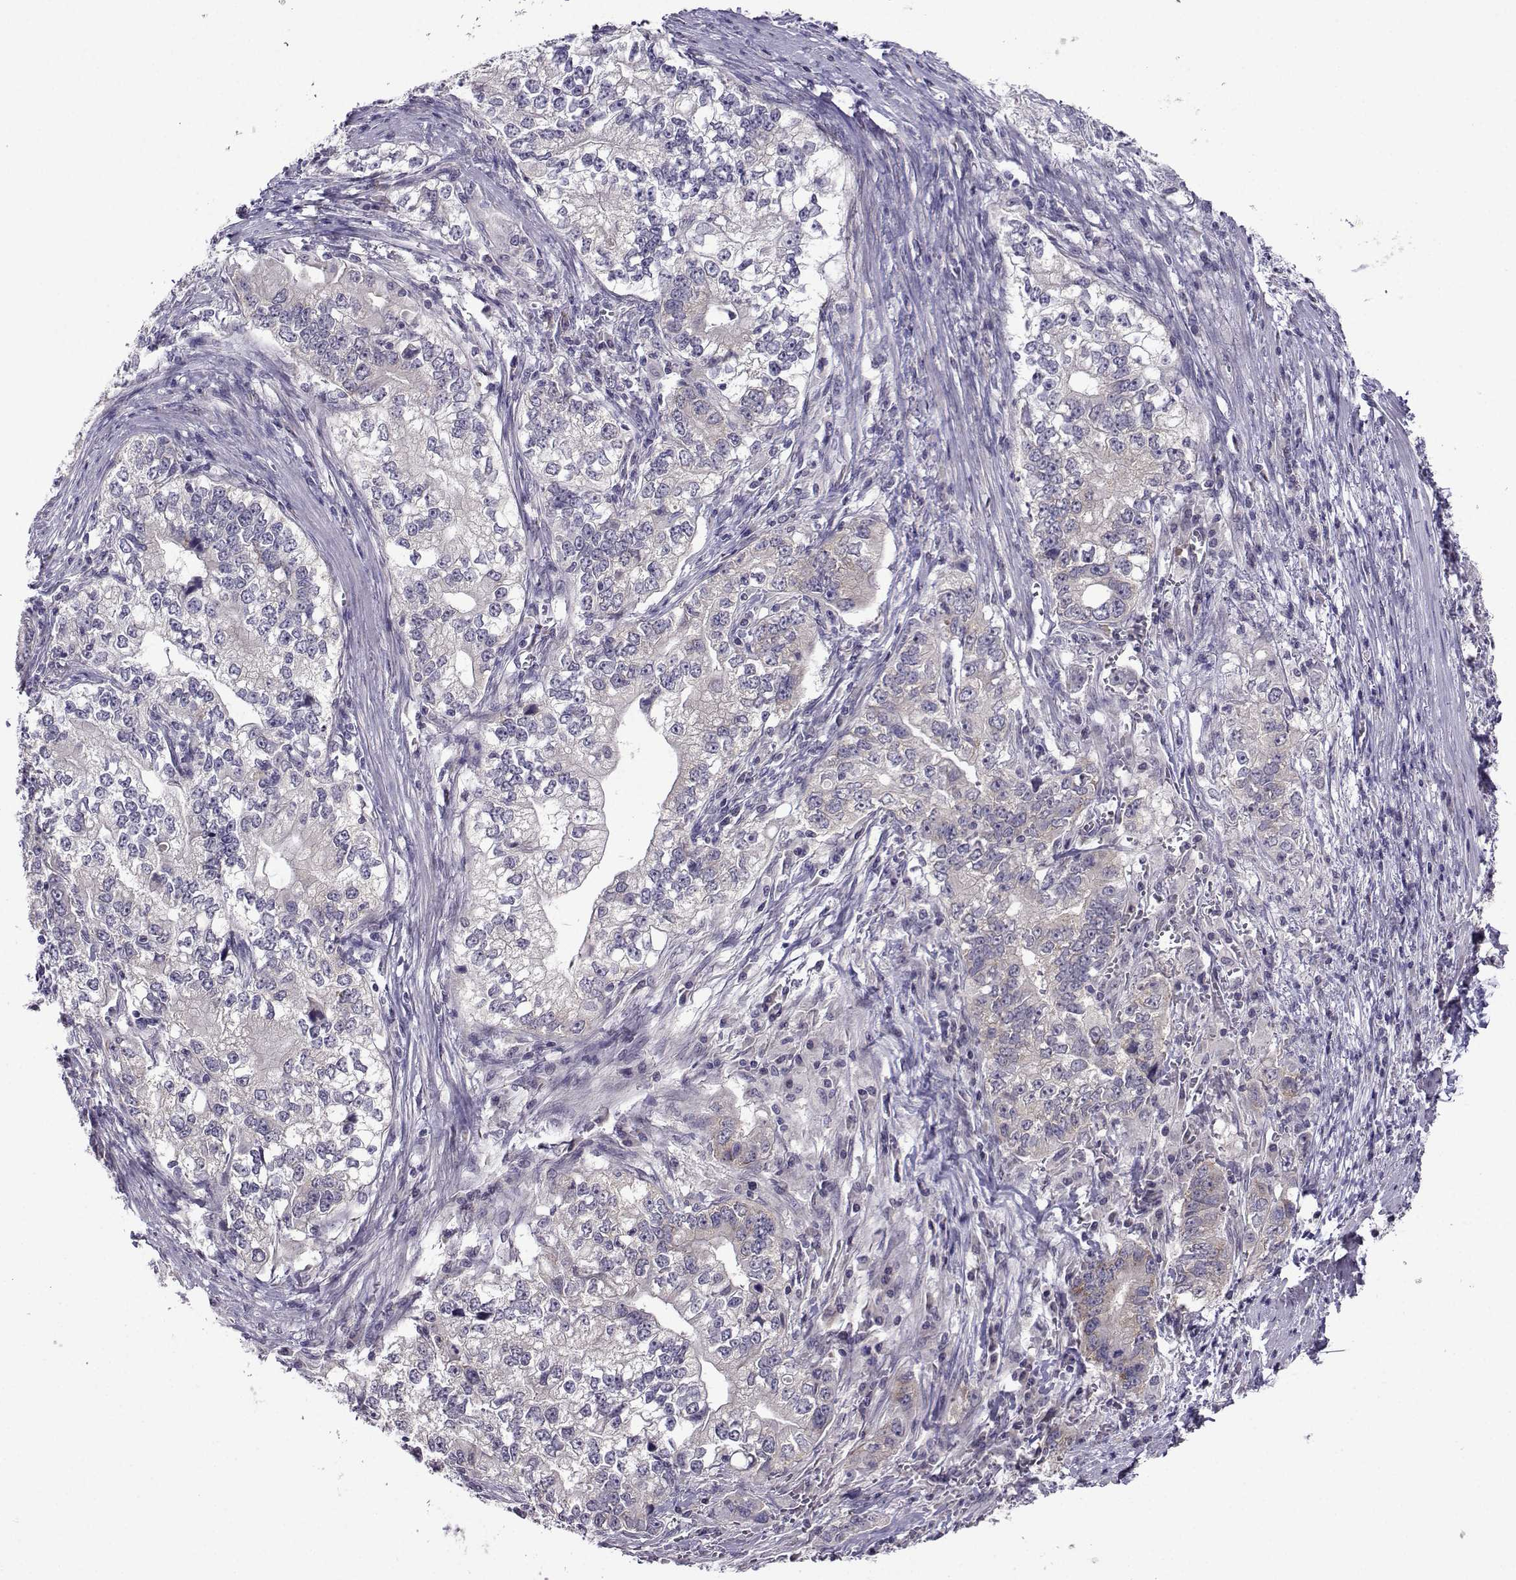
{"staining": {"intensity": "negative", "quantity": "none", "location": "none"}, "tissue": "stomach cancer", "cell_type": "Tumor cells", "image_type": "cancer", "snomed": [{"axis": "morphology", "description": "Adenocarcinoma, NOS"}, {"axis": "topography", "description": "Stomach, lower"}], "caption": "Immunohistochemistry (IHC) of stomach cancer (adenocarcinoma) shows no expression in tumor cells.", "gene": "DDX20", "patient": {"sex": "female", "age": 72}}